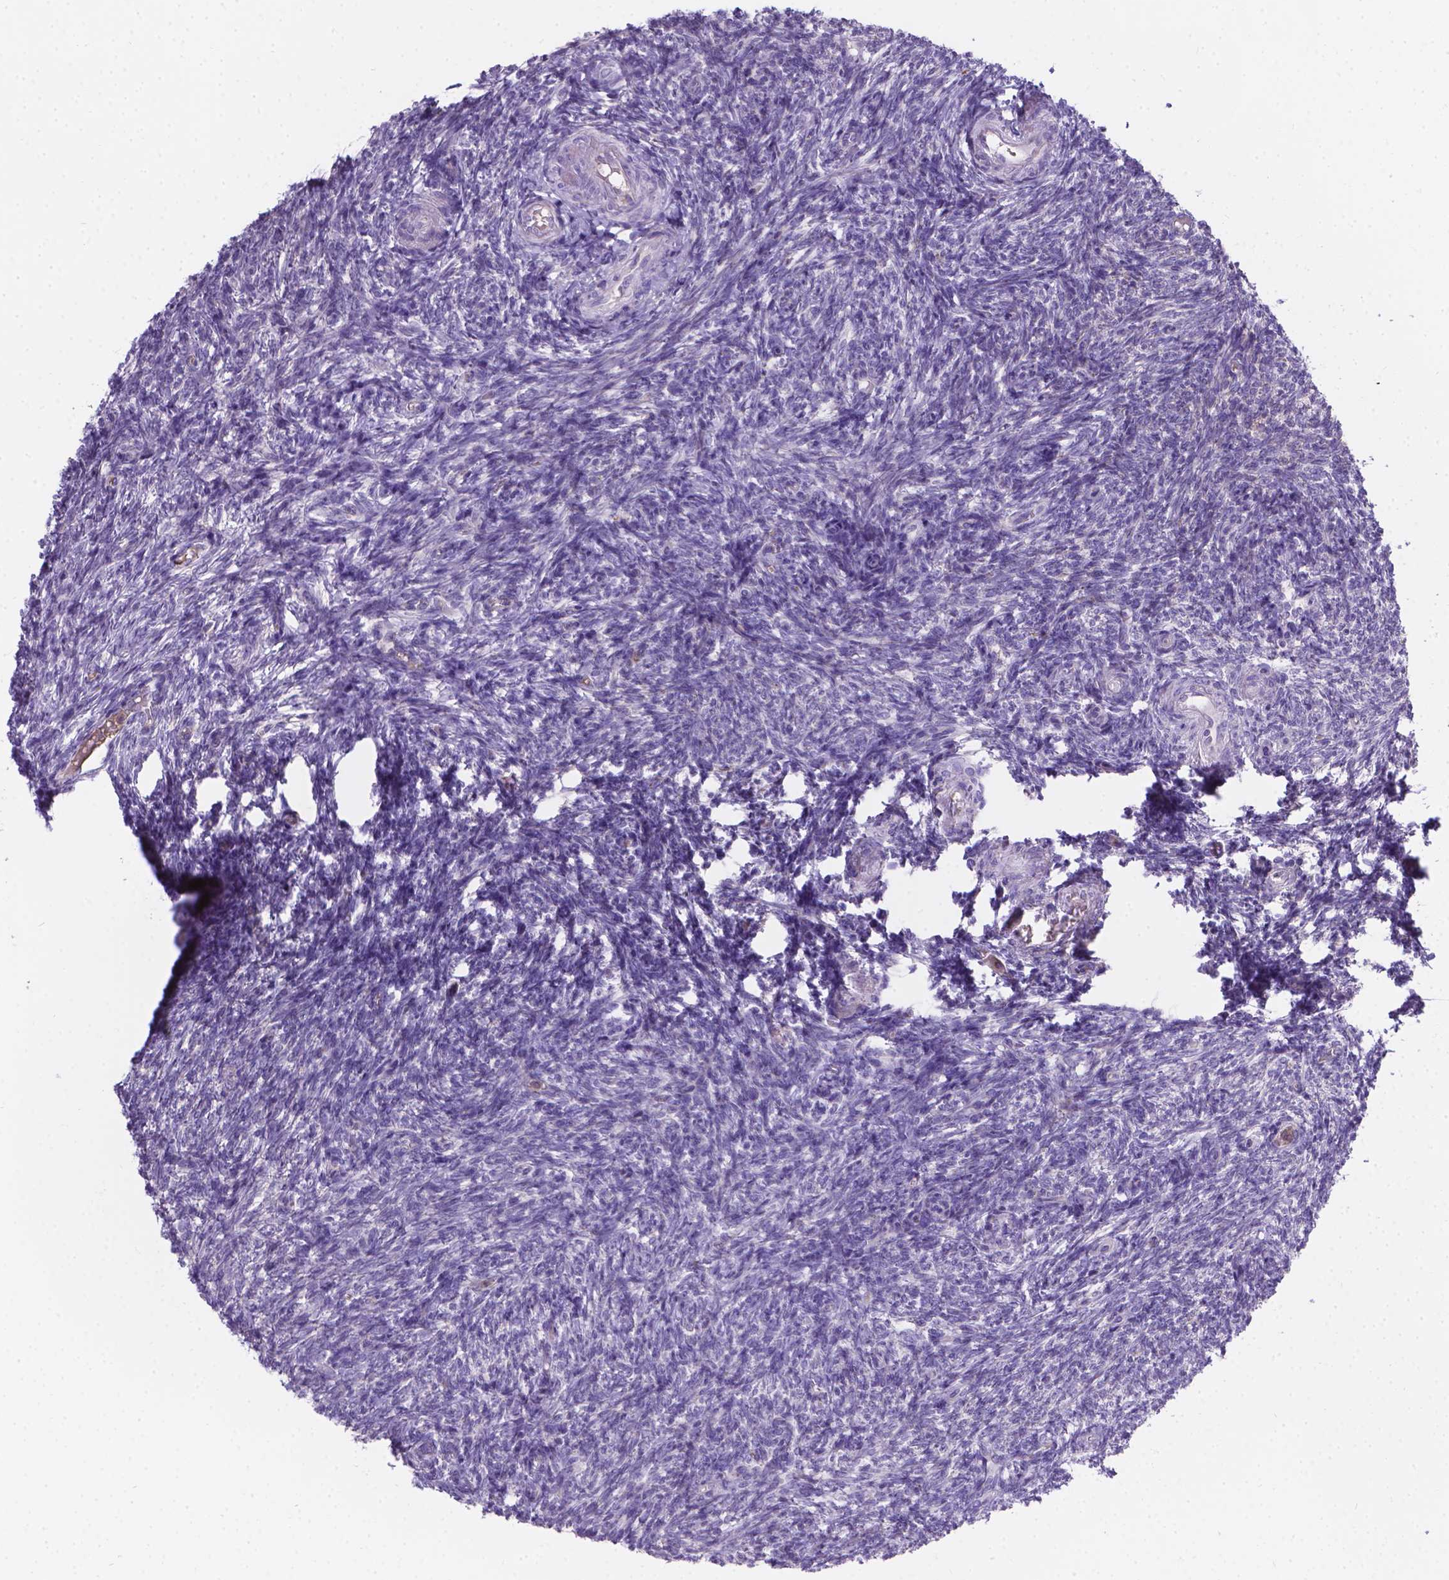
{"staining": {"intensity": "weak", "quantity": "<25%", "location": "cytoplasmic/membranous"}, "tissue": "ovary", "cell_type": "Follicle cells", "image_type": "normal", "snomed": [{"axis": "morphology", "description": "Normal tissue, NOS"}, {"axis": "topography", "description": "Ovary"}], "caption": "IHC image of benign ovary: ovary stained with DAB (3,3'-diaminobenzidine) reveals no significant protein staining in follicle cells. The staining was performed using DAB (3,3'-diaminobenzidine) to visualize the protein expression in brown, while the nuclei were stained in blue with hematoxylin (Magnification: 20x).", "gene": "TM4SF18", "patient": {"sex": "female", "age": 39}}